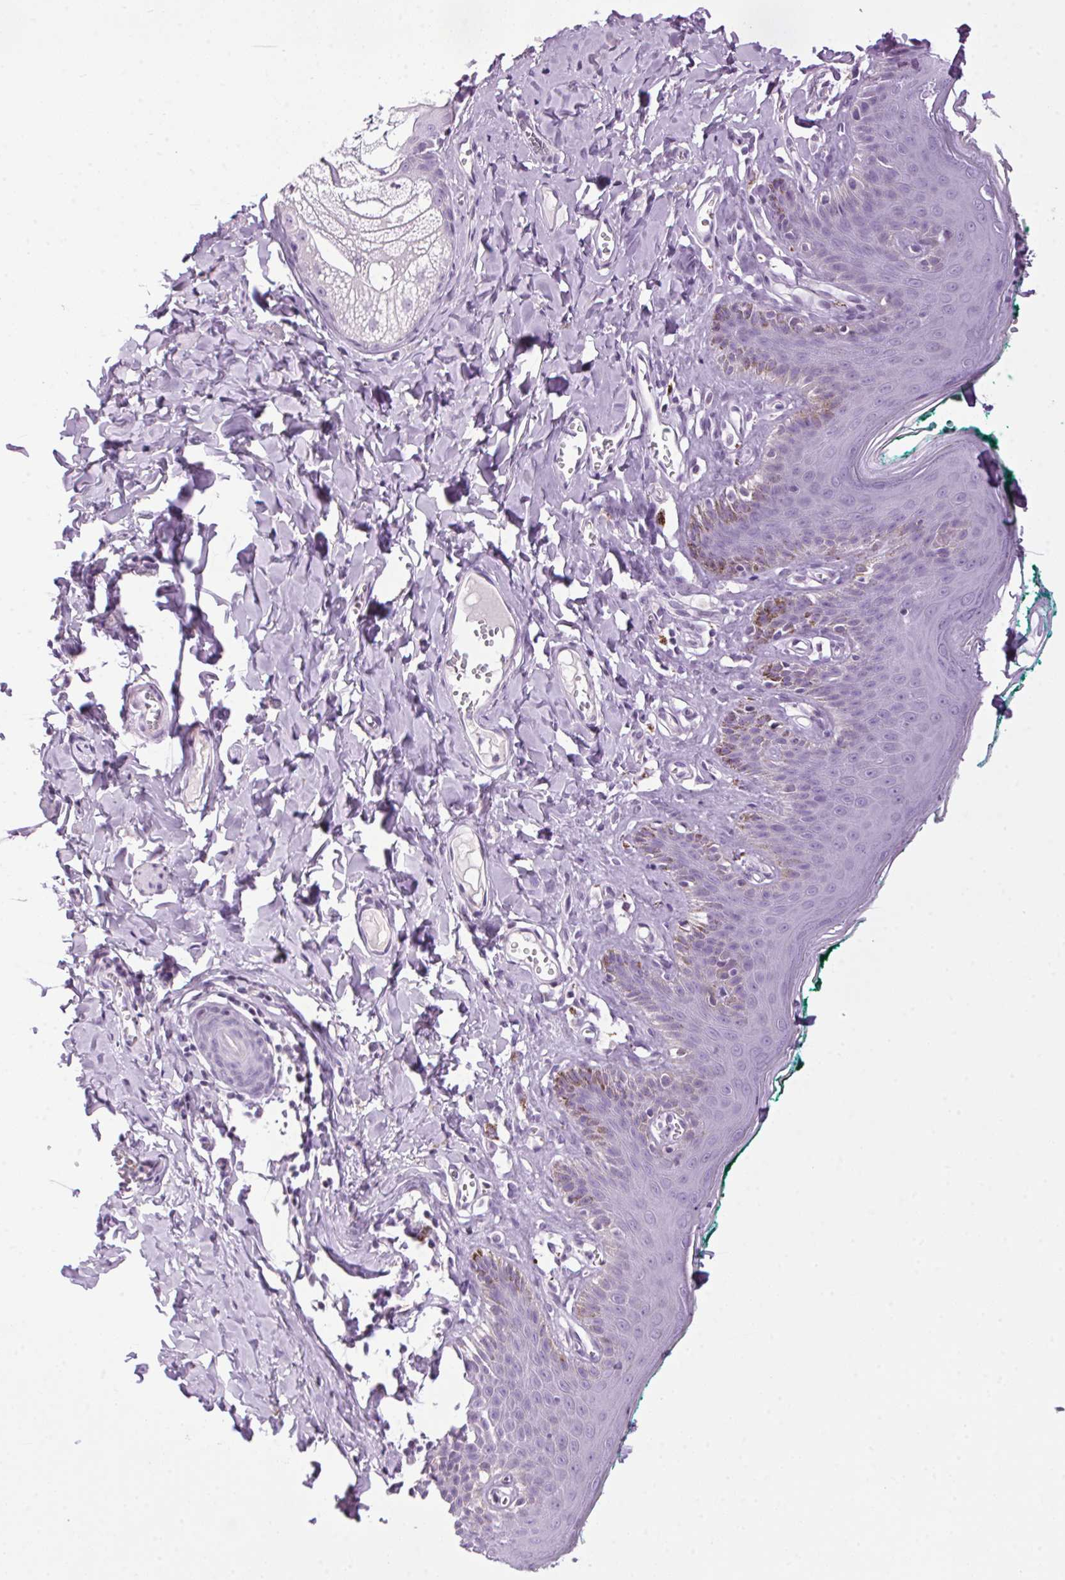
{"staining": {"intensity": "weak", "quantity": "<25%", "location": "cytoplasmic/membranous"}, "tissue": "skin", "cell_type": "Epidermal cells", "image_type": "normal", "snomed": [{"axis": "morphology", "description": "Normal tissue, NOS"}, {"axis": "topography", "description": "Vulva"}, {"axis": "topography", "description": "Peripheral nerve tissue"}], "caption": "This is a photomicrograph of IHC staining of unremarkable skin, which shows no expression in epidermal cells. (Brightfield microscopy of DAB (3,3'-diaminobenzidine) immunohistochemistry at high magnification).", "gene": "TMEM88B", "patient": {"sex": "female", "age": 66}}